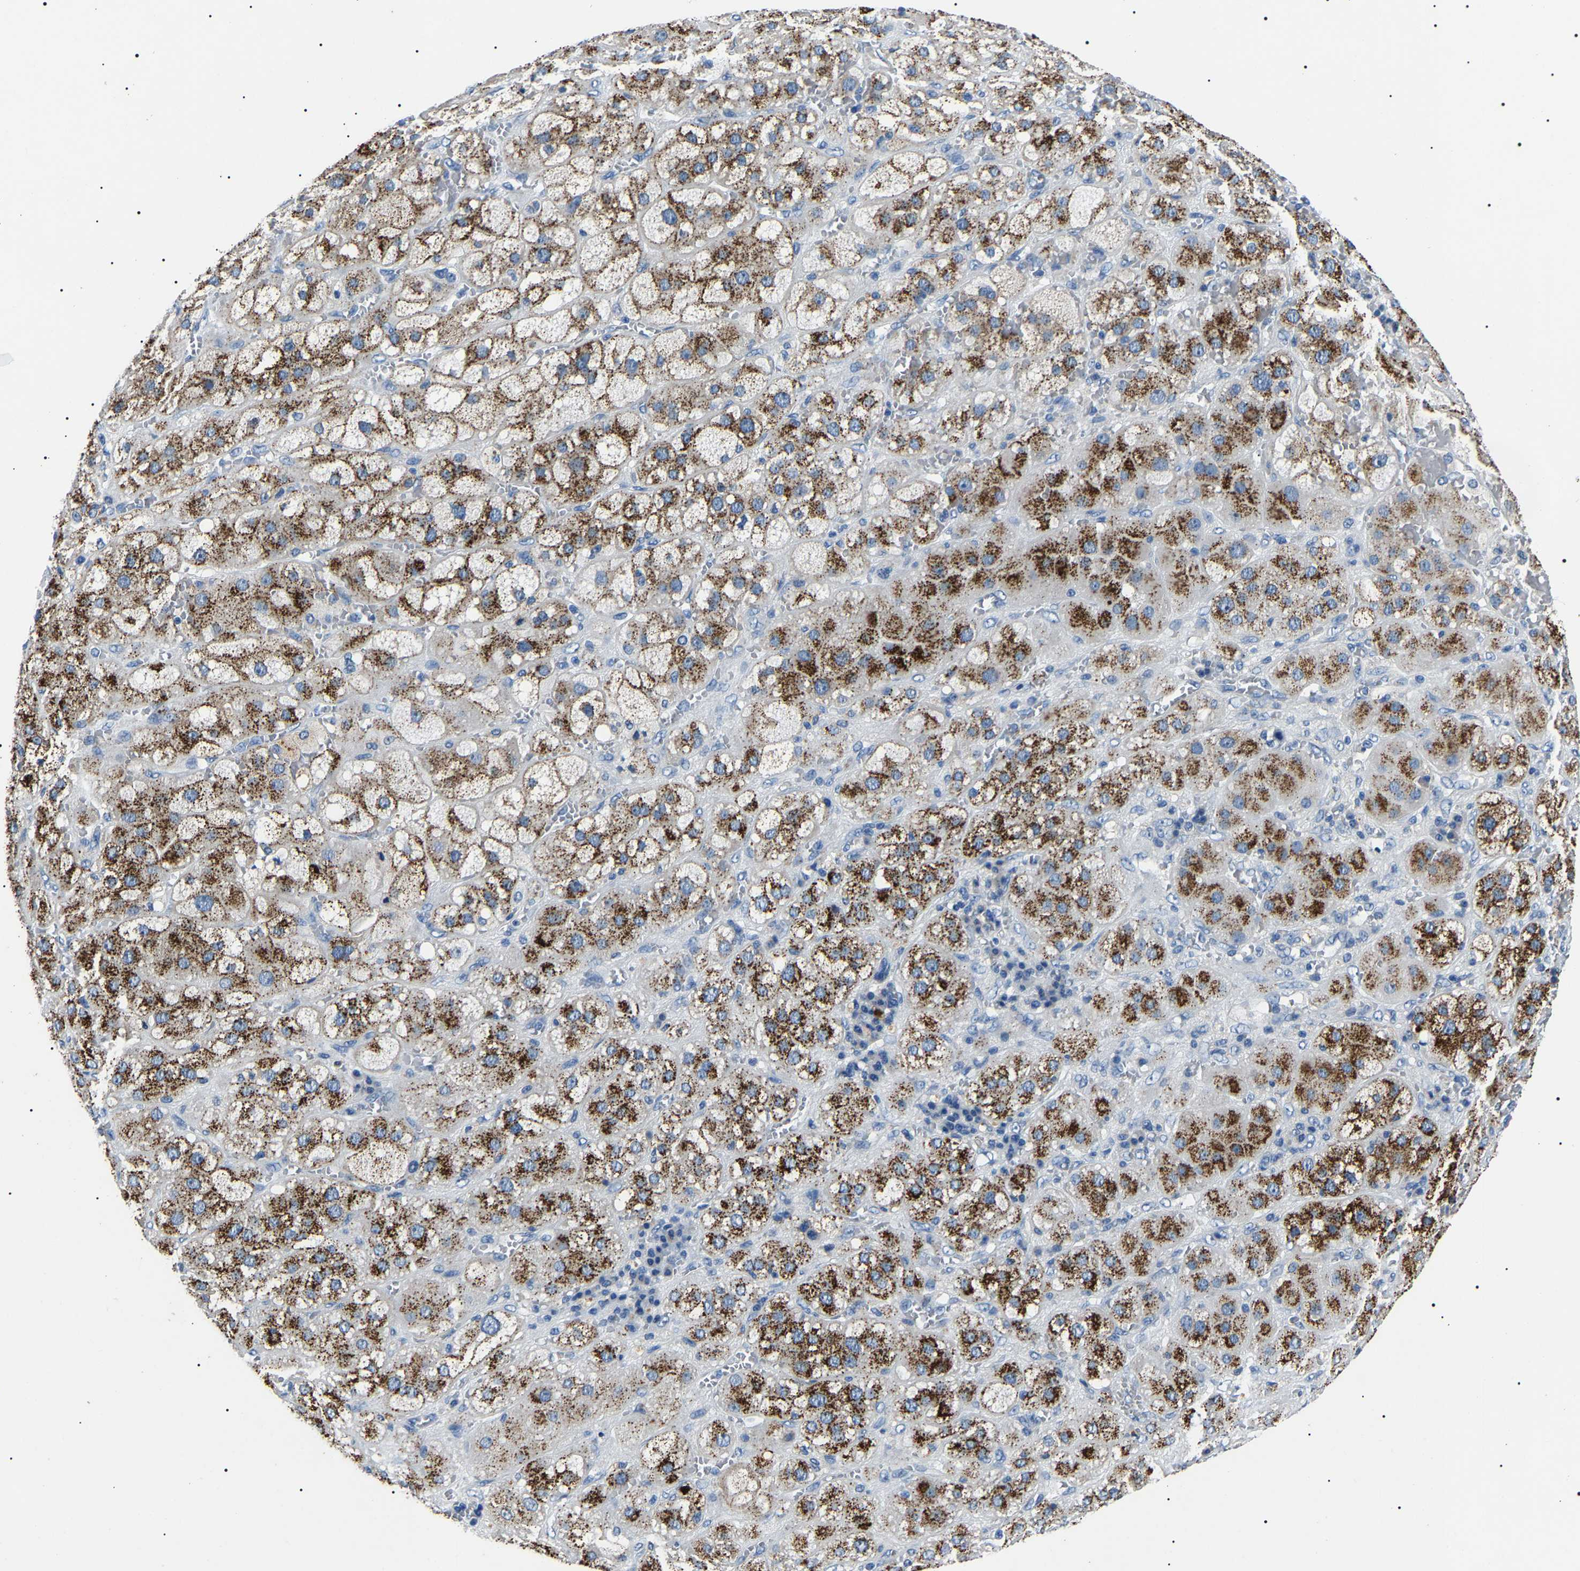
{"staining": {"intensity": "strong", "quantity": "25%-75%", "location": "cytoplasmic/membranous"}, "tissue": "adrenal gland", "cell_type": "Glandular cells", "image_type": "normal", "snomed": [{"axis": "morphology", "description": "Normal tissue, NOS"}, {"axis": "topography", "description": "Adrenal gland"}], "caption": "This photomicrograph displays immunohistochemistry staining of unremarkable adrenal gland, with high strong cytoplasmic/membranous staining in approximately 25%-75% of glandular cells.", "gene": "KLK15", "patient": {"sex": "female", "age": 47}}